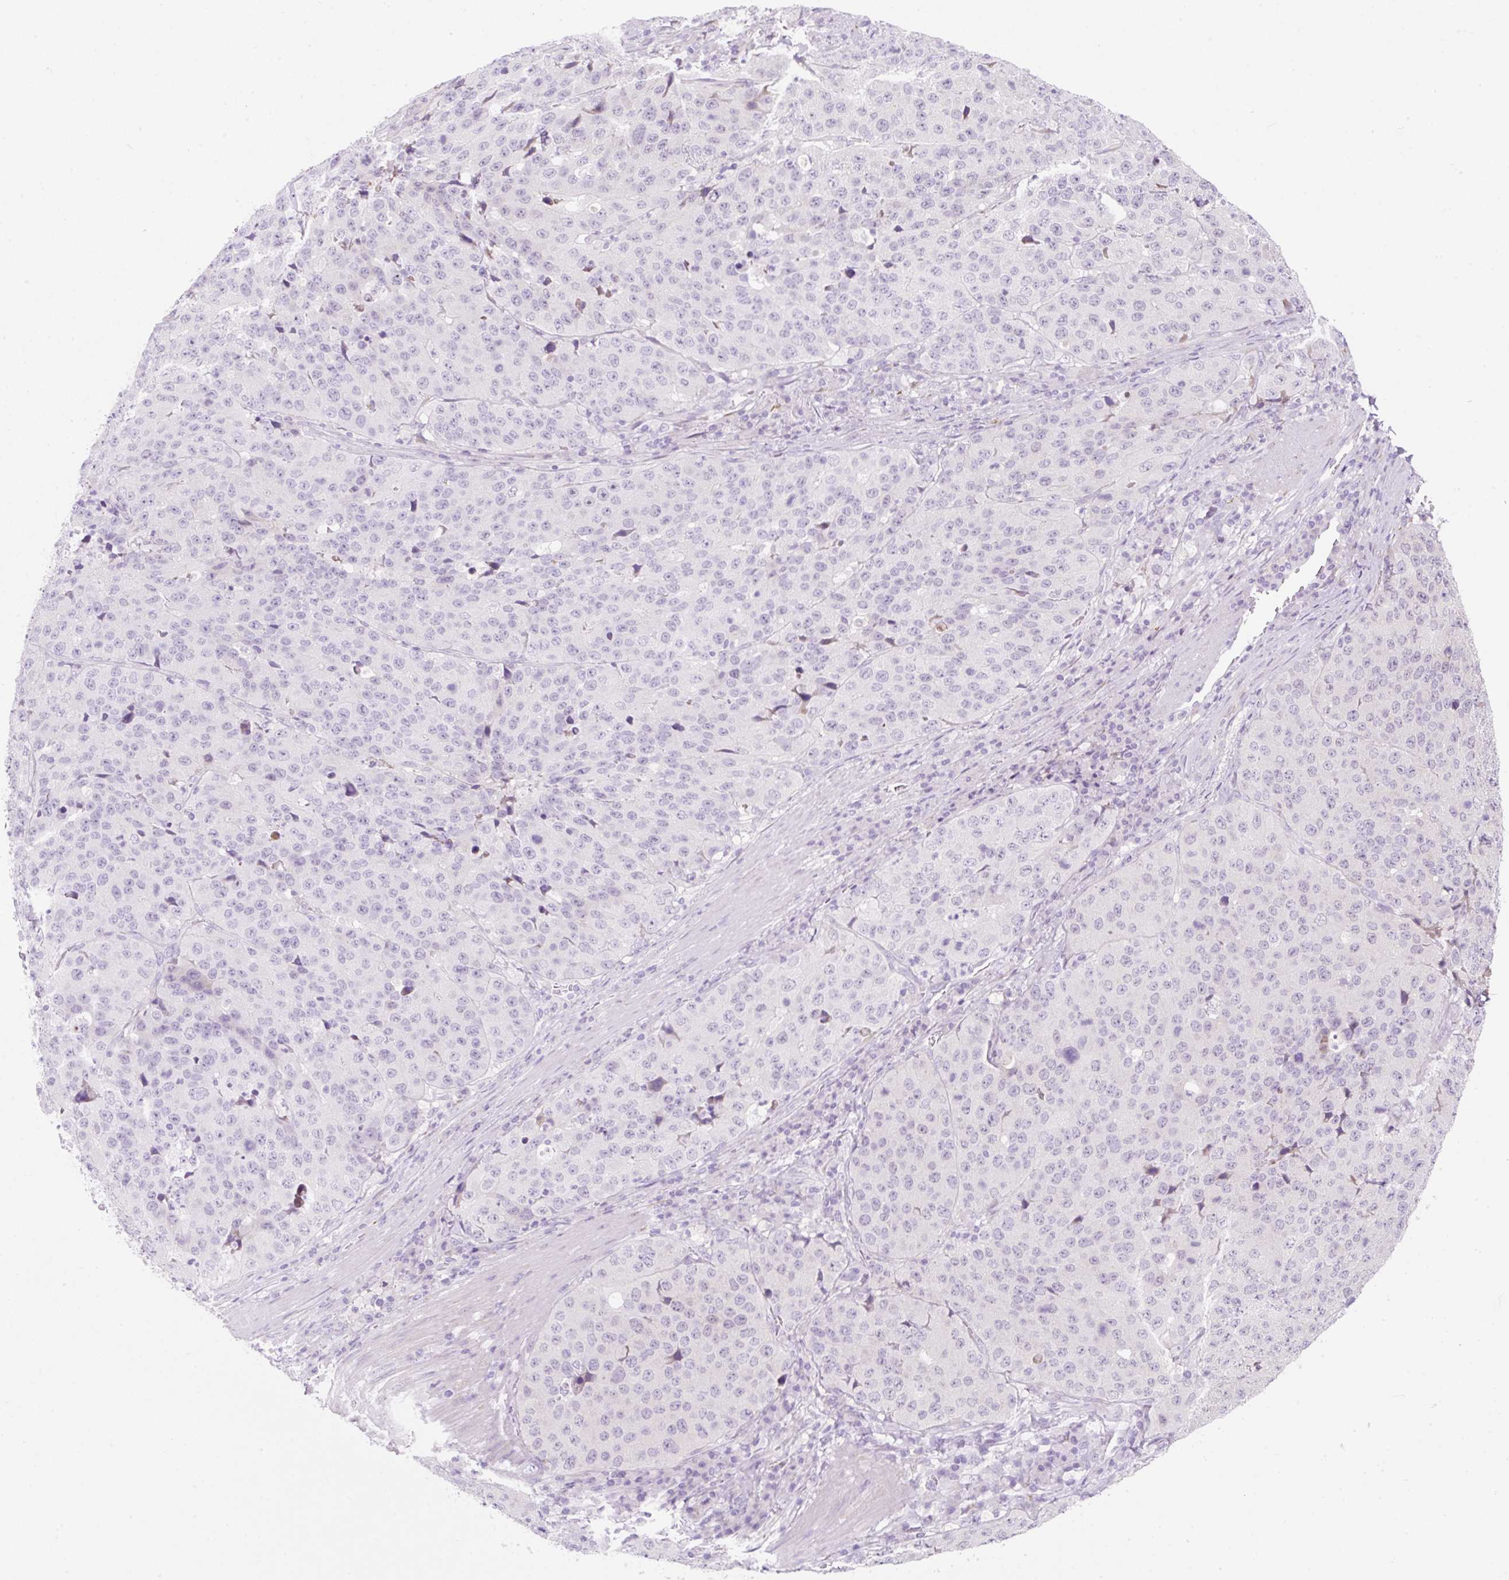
{"staining": {"intensity": "negative", "quantity": "none", "location": "none"}, "tissue": "stomach cancer", "cell_type": "Tumor cells", "image_type": "cancer", "snomed": [{"axis": "morphology", "description": "Adenocarcinoma, NOS"}, {"axis": "topography", "description": "Stomach"}], "caption": "DAB (3,3'-diaminobenzidine) immunohistochemical staining of stomach adenocarcinoma reveals no significant staining in tumor cells. (DAB (3,3'-diaminobenzidine) IHC, high magnification).", "gene": "ZNF121", "patient": {"sex": "male", "age": 71}}